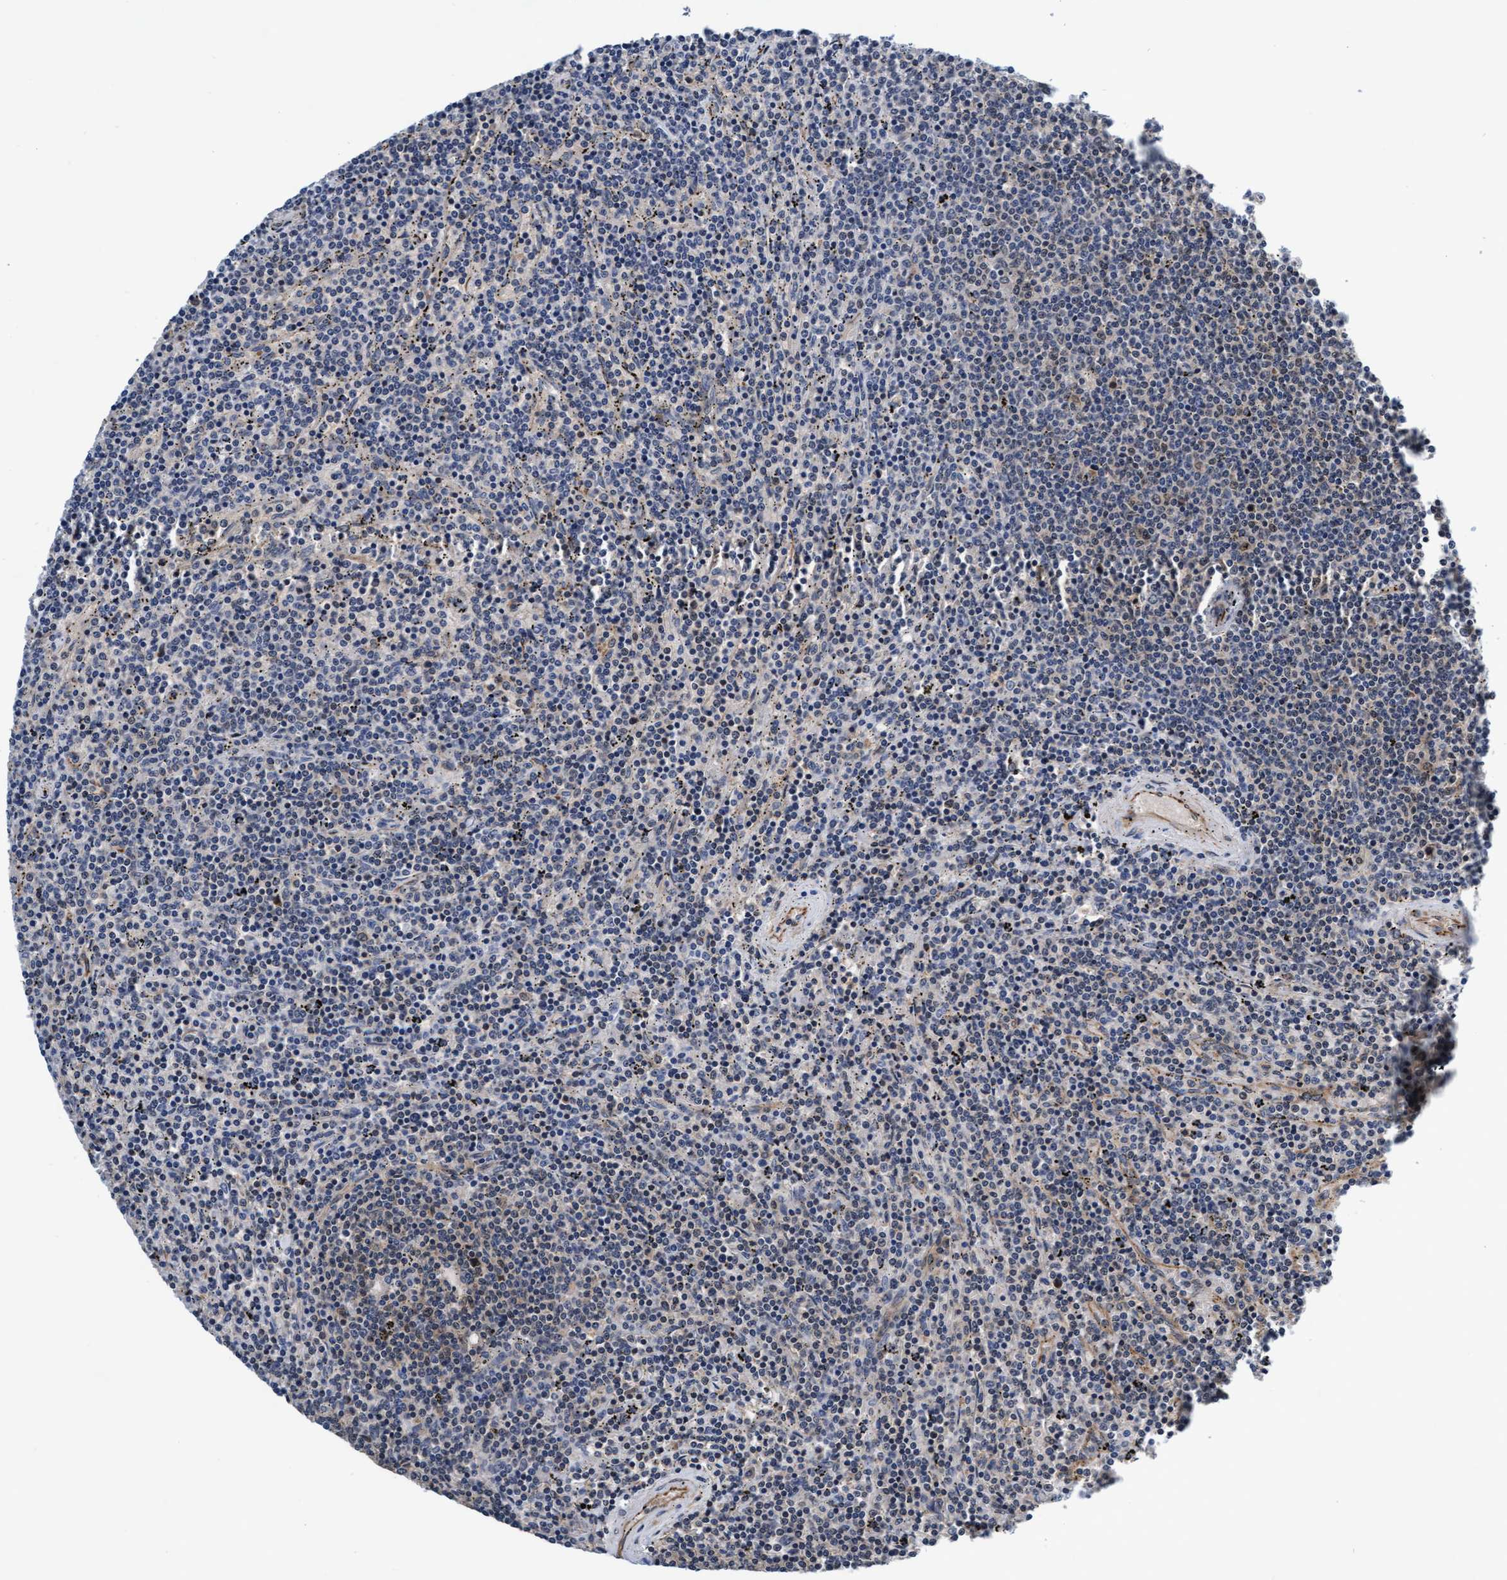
{"staining": {"intensity": "negative", "quantity": "none", "location": "none"}, "tissue": "lymphoma", "cell_type": "Tumor cells", "image_type": "cancer", "snomed": [{"axis": "morphology", "description": "Malignant lymphoma, non-Hodgkin's type, Low grade"}, {"axis": "topography", "description": "Spleen"}], "caption": "The immunohistochemistry (IHC) micrograph has no significant positivity in tumor cells of lymphoma tissue.", "gene": "EFCAB13", "patient": {"sex": "female", "age": 50}}